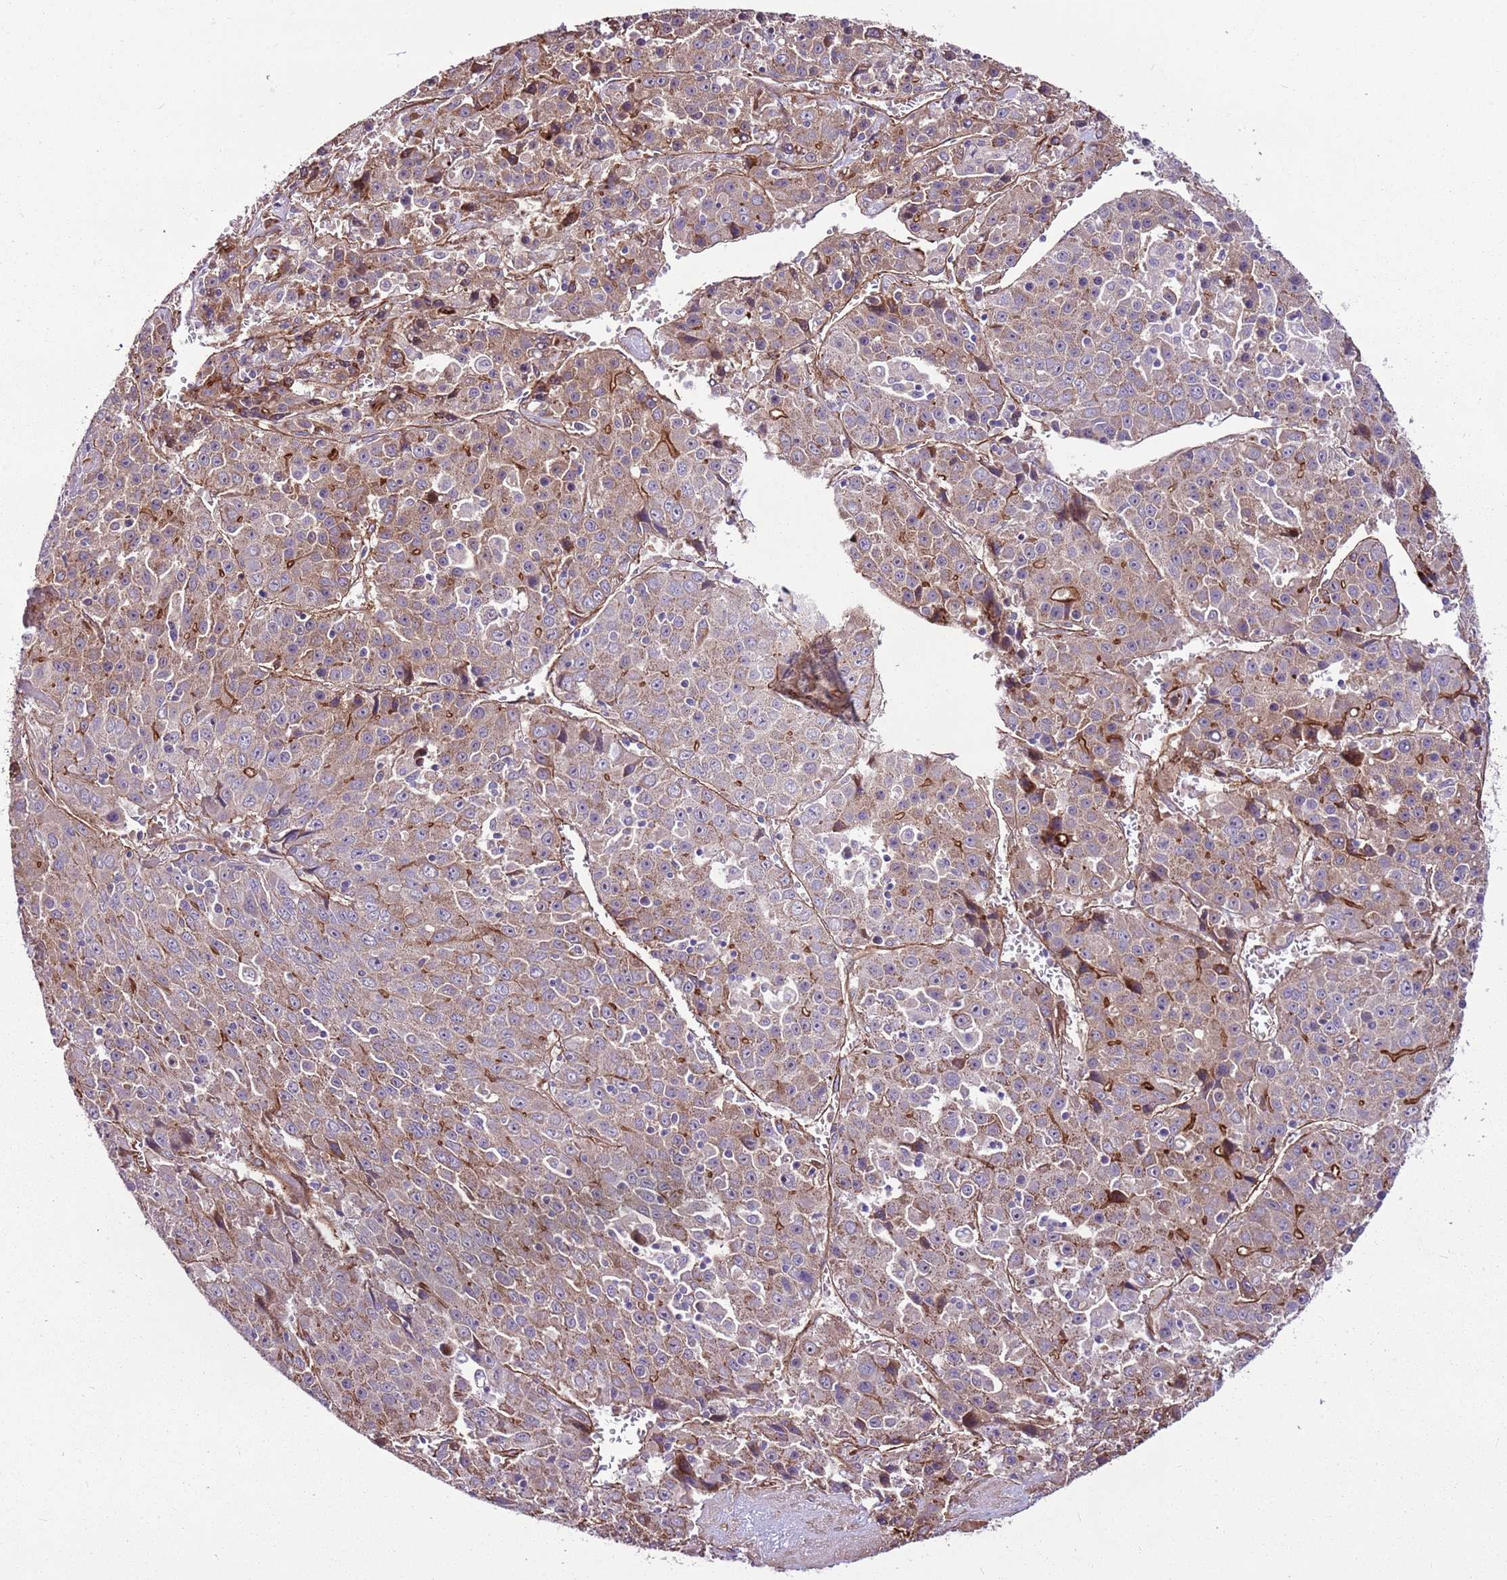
{"staining": {"intensity": "moderate", "quantity": "<25%", "location": "cytoplasmic/membranous"}, "tissue": "liver cancer", "cell_type": "Tumor cells", "image_type": "cancer", "snomed": [{"axis": "morphology", "description": "Carcinoma, Hepatocellular, NOS"}, {"axis": "topography", "description": "Liver"}], "caption": "Approximately <25% of tumor cells in human hepatocellular carcinoma (liver) reveal moderate cytoplasmic/membranous protein expression as visualized by brown immunohistochemical staining.", "gene": "ZNF827", "patient": {"sex": "female", "age": 53}}